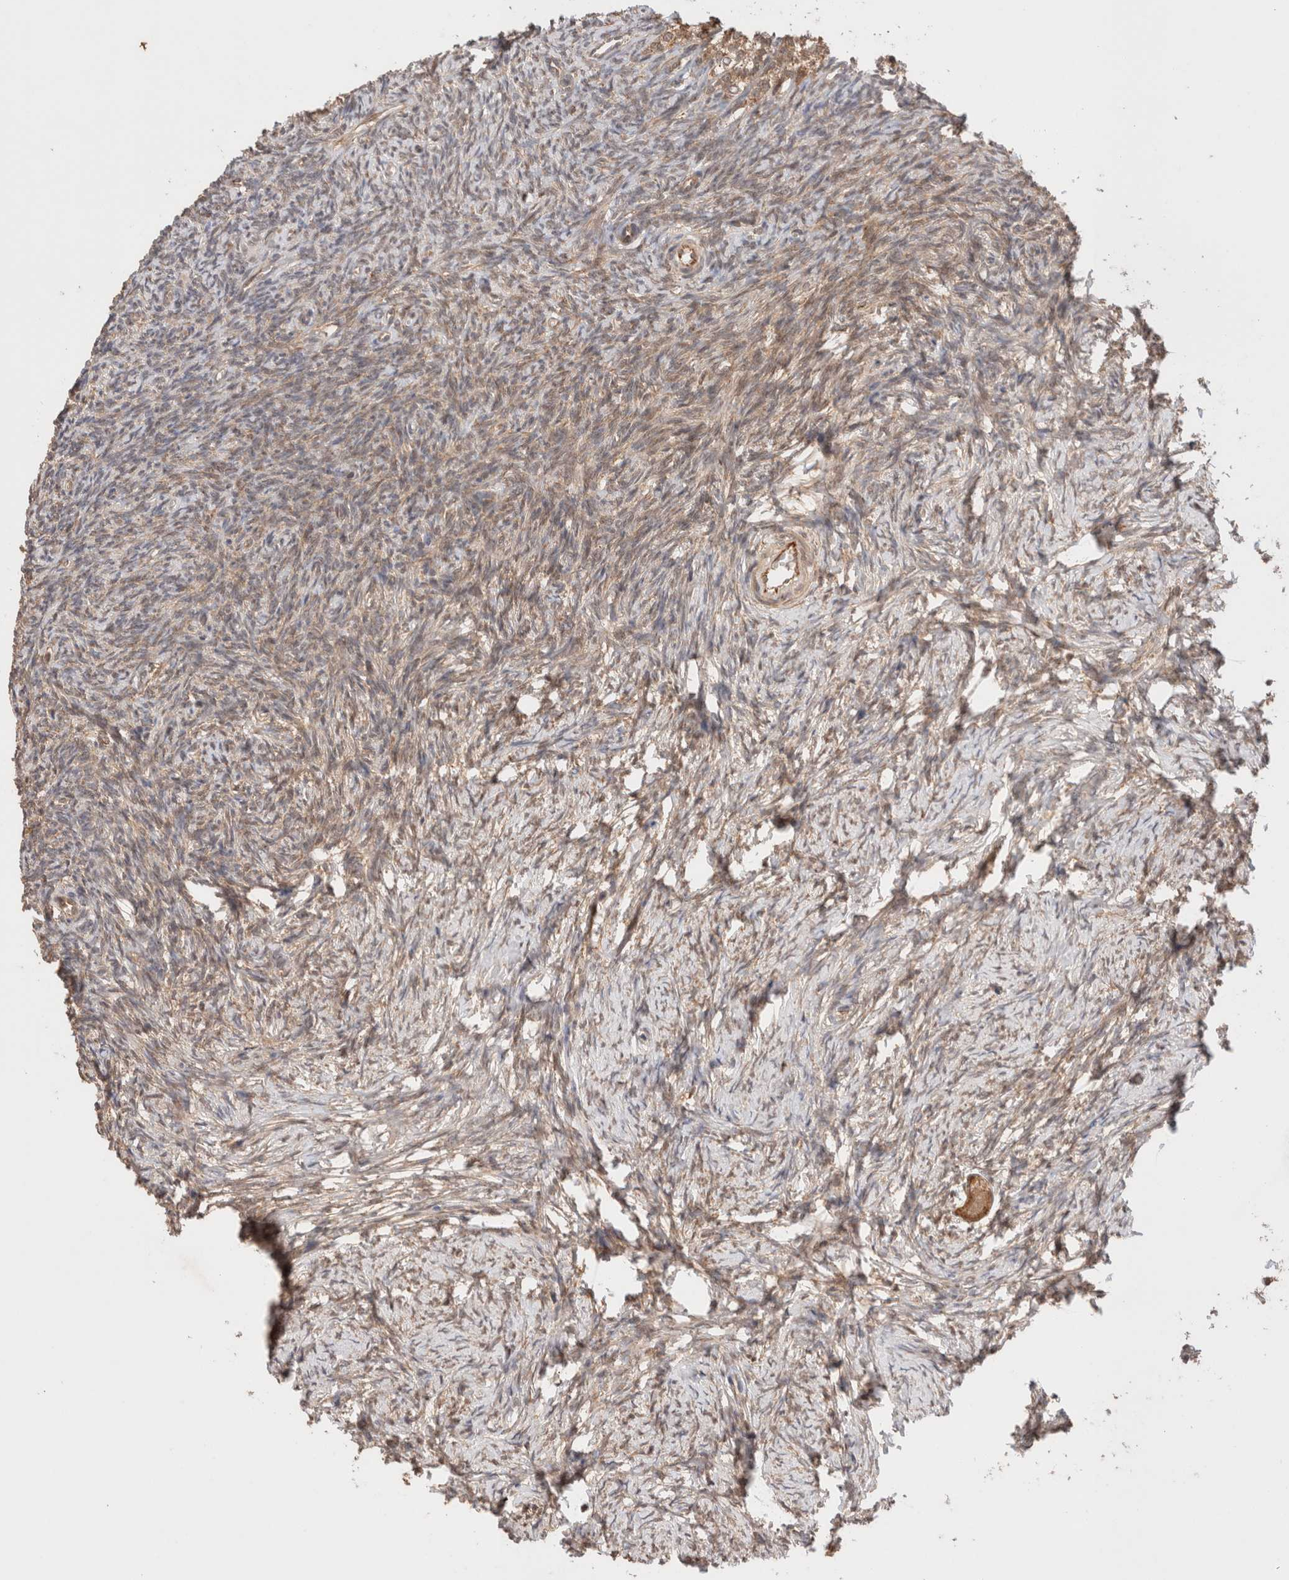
{"staining": {"intensity": "moderate", "quantity": ">75%", "location": "cytoplasmic/membranous,nuclear"}, "tissue": "ovary", "cell_type": "Follicle cells", "image_type": "normal", "snomed": [{"axis": "morphology", "description": "Normal tissue, NOS"}, {"axis": "topography", "description": "Ovary"}], "caption": "Moderate cytoplasmic/membranous,nuclear positivity is present in about >75% of follicle cells in normal ovary.", "gene": "SIKE1", "patient": {"sex": "female", "age": 34}}